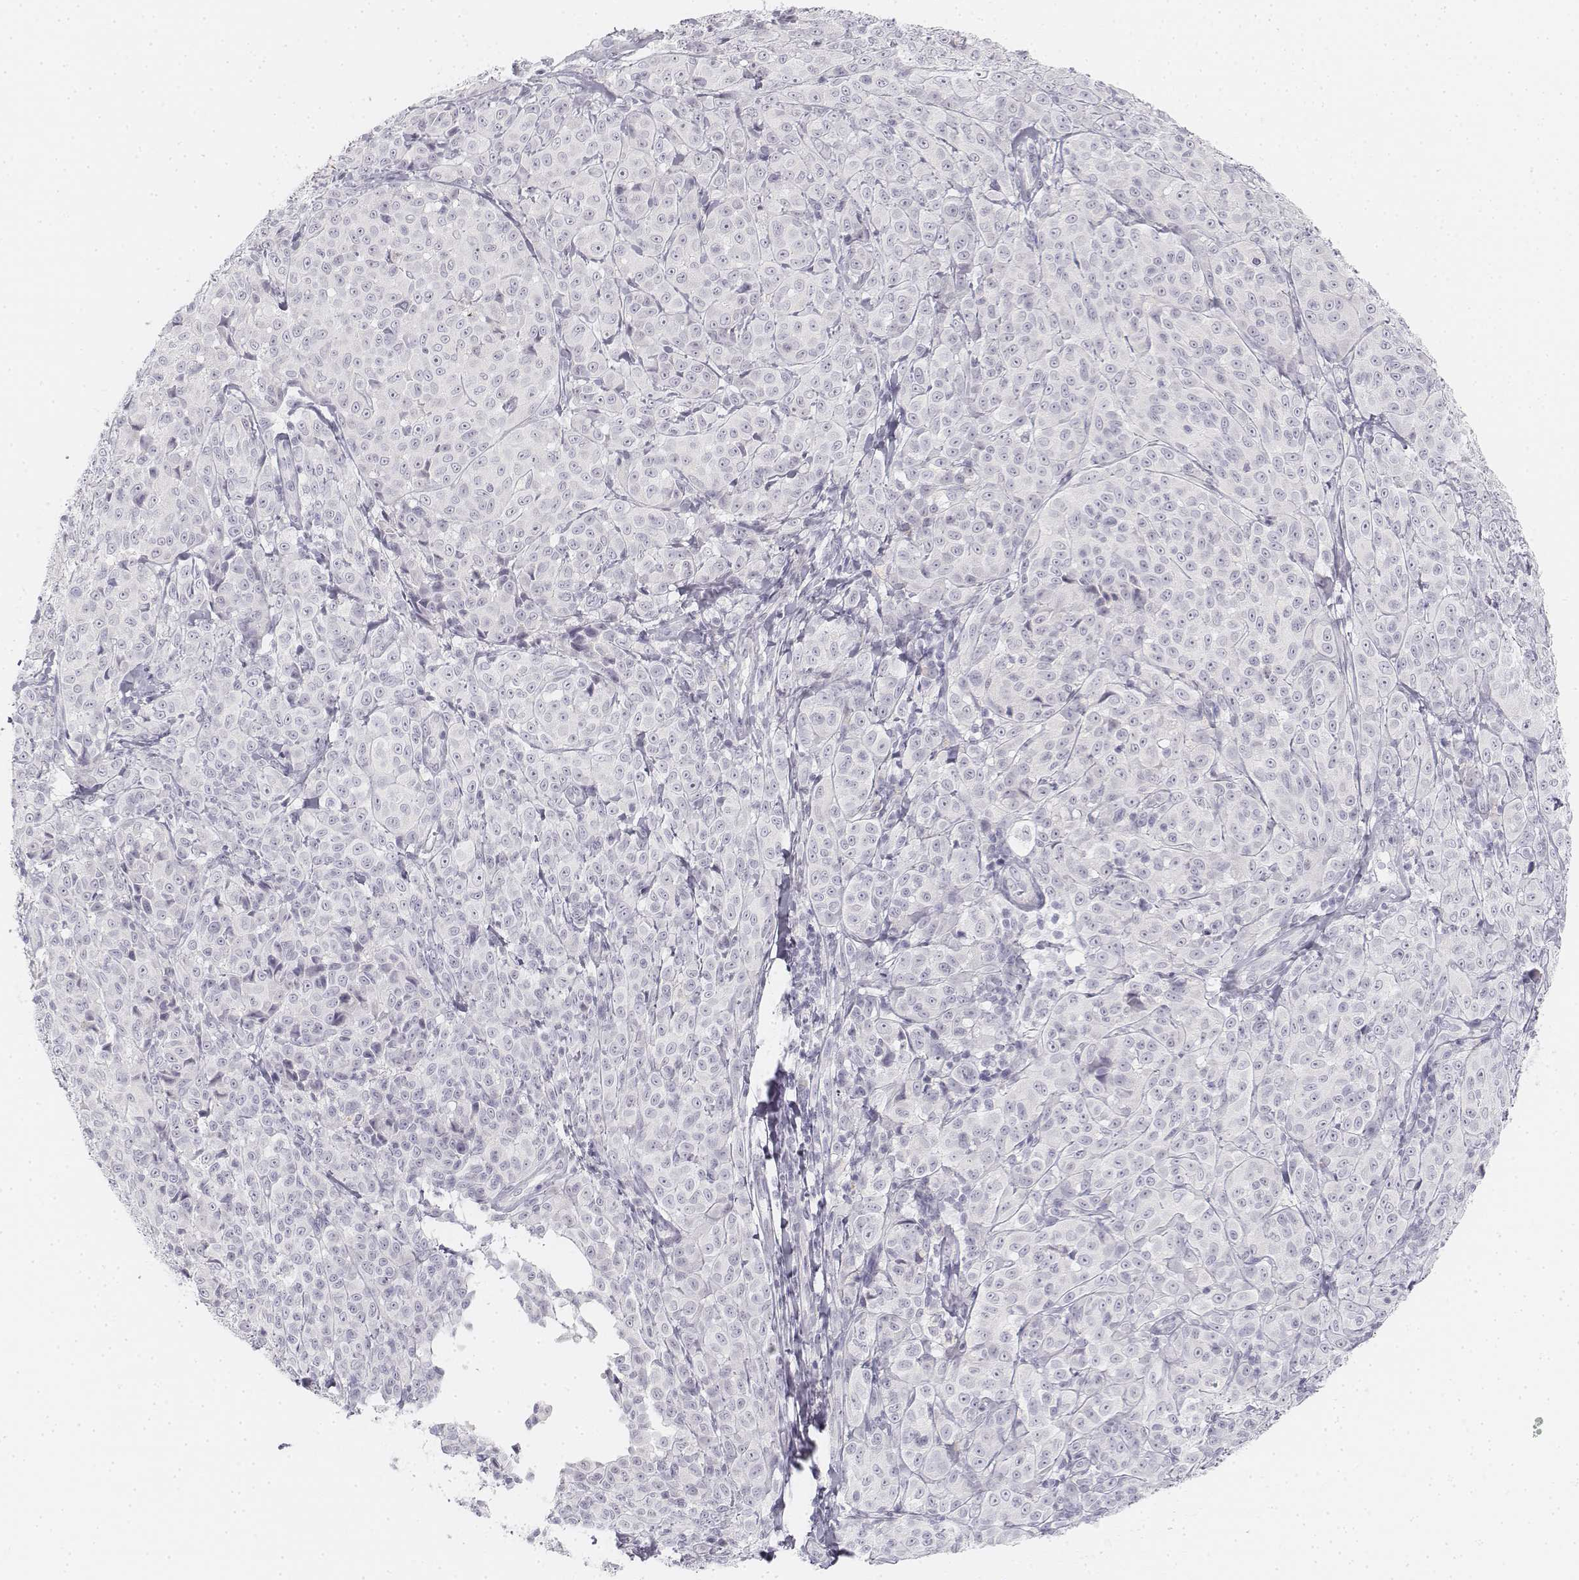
{"staining": {"intensity": "negative", "quantity": "none", "location": "none"}, "tissue": "melanoma", "cell_type": "Tumor cells", "image_type": "cancer", "snomed": [{"axis": "morphology", "description": "Malignant melanoma, NOS"}, {"axis": "topography", "description": "Skin"}], "caption": "IHC of human malignant melanoma shows no expression in tumor cells.", "gene": "KRT25", "patient": {"sex": "male", "age": 89}}